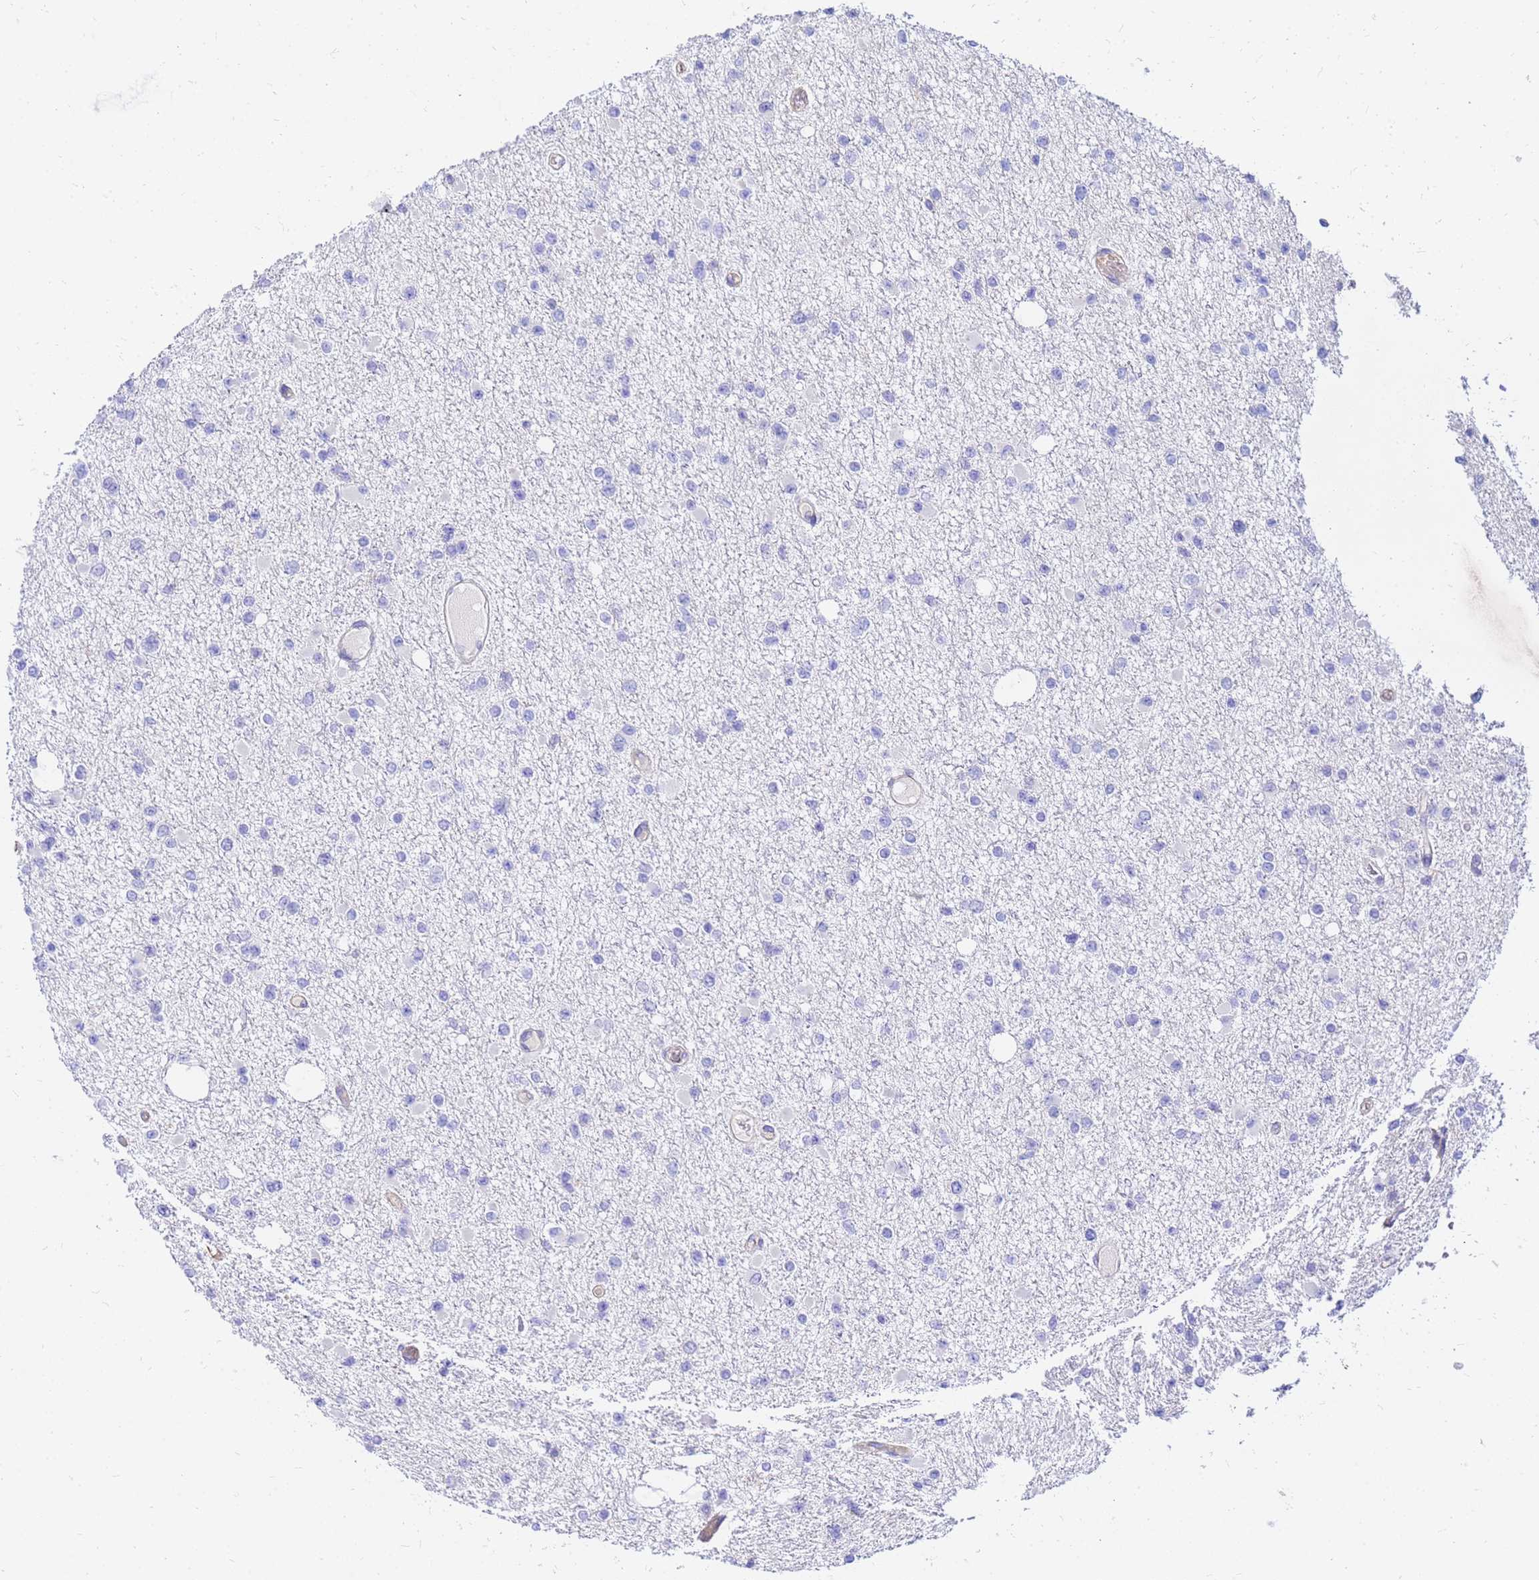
{"staining": {"intensity": "negative", "quantity": "none", "location": "none"}, "tissue": "glioma", "cell_type": "Tumor cells", "image_type": "cancer", "snomed": [{"axis": "morphology", "description": "Glioma, malignant, Low grade"}, {"axis": "topography", "description": "Brain"}], "caption": "This is an immunohistochemistry (IHC) histopathology image of glioma. There is no expression in tumor cells.", "gene": "HERC5", "patient": {"sex": "female", "age": 22}}